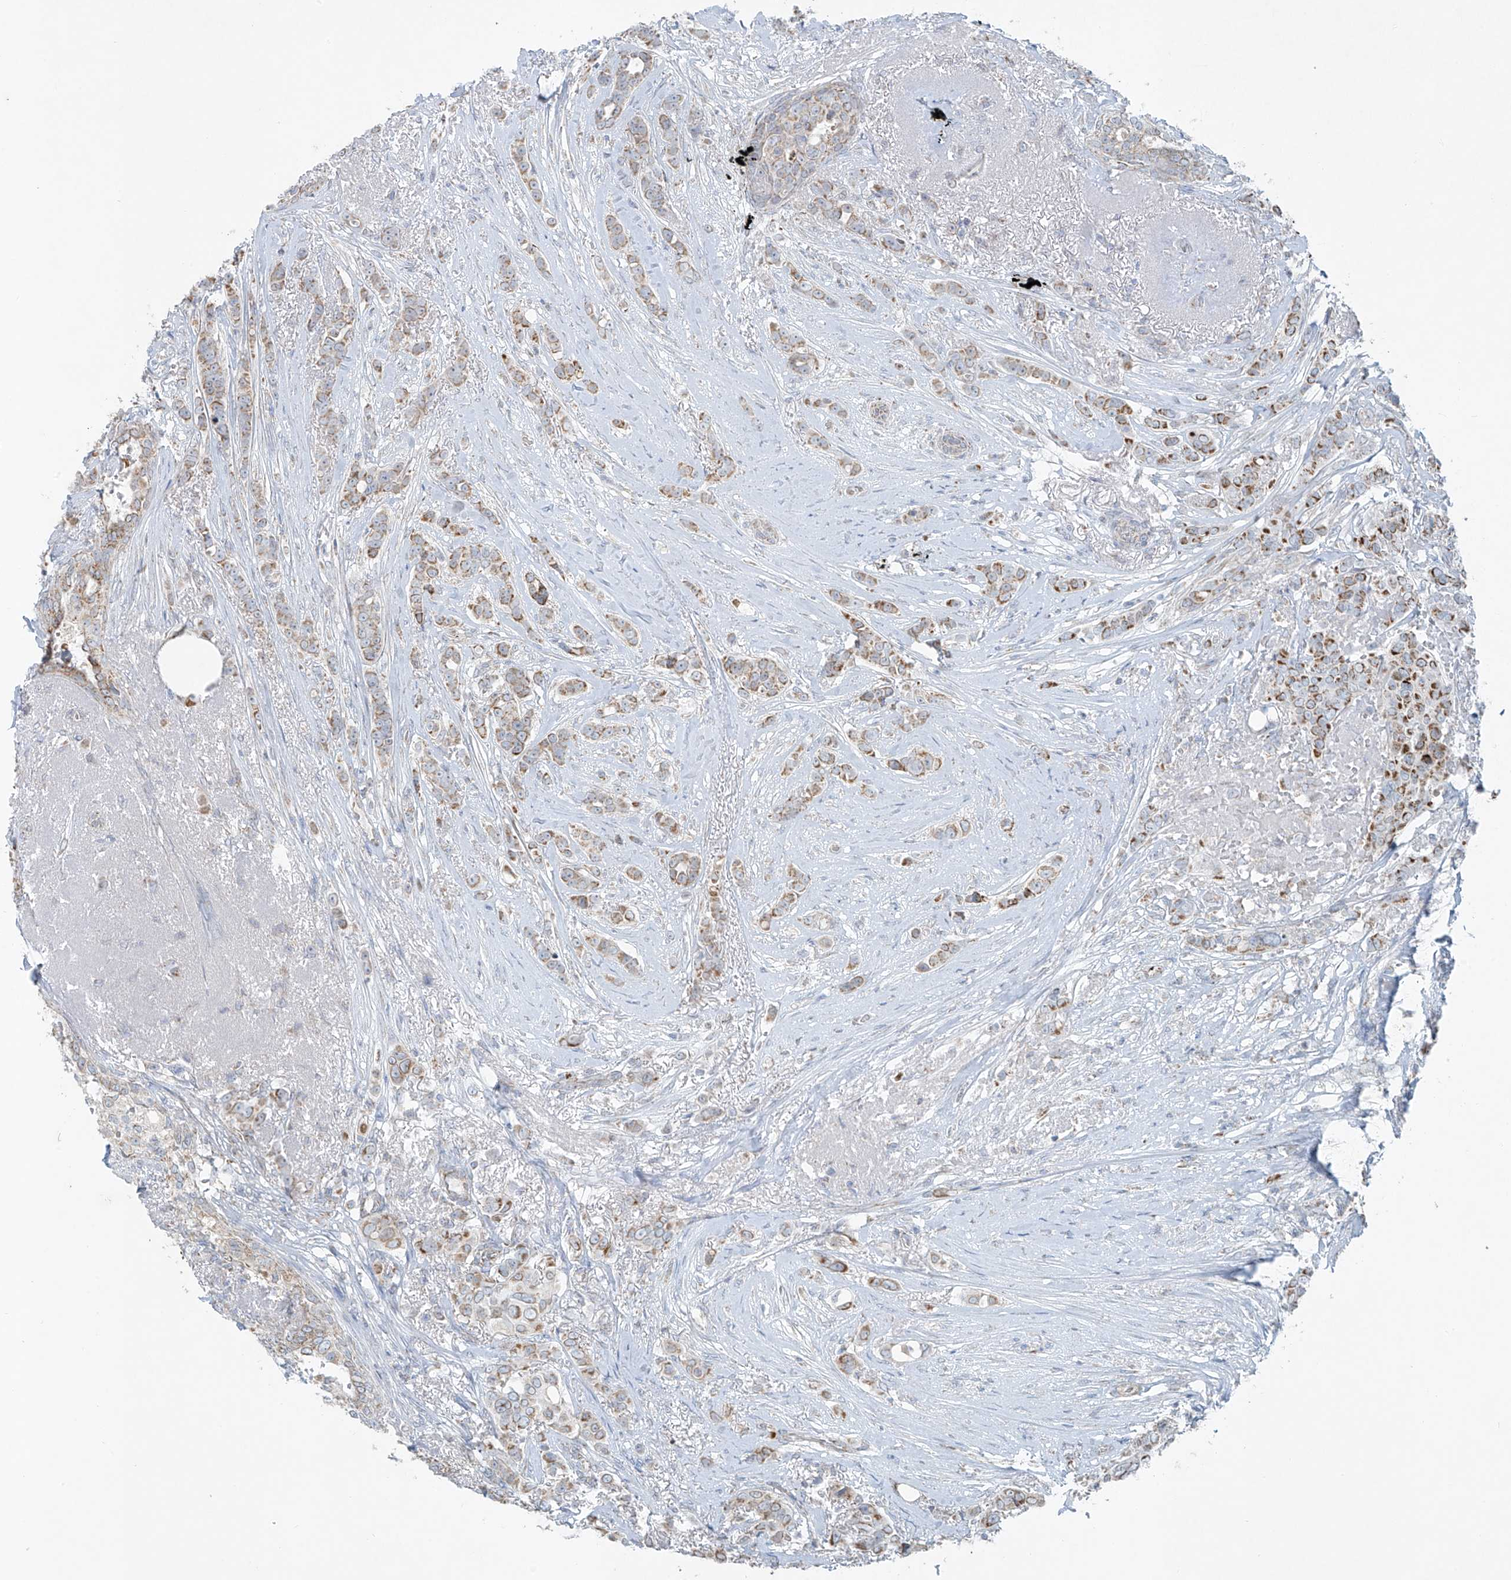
{"staining": {"intensity": "moderate", "quantity": ">75%", "location": "cytoplasmic/membranous"}, "tissue": "breast cancer", "cell_type": "Tumor cells", "image_type": "cancer", "snomed": [{"axis": "morphology", "description": "Lobular carcinoma"}, {"axis": "topography", "description": "Breast"}], "caption": "Protein expression by immunohistochemistry (IHC) exhibits moderate cytoplasmic/membranous expression in about >75% of tumor cells in lobular carcinoma (breast).", "gene": "SMDT1", "patient": {"sex": "female", "age": 51}}